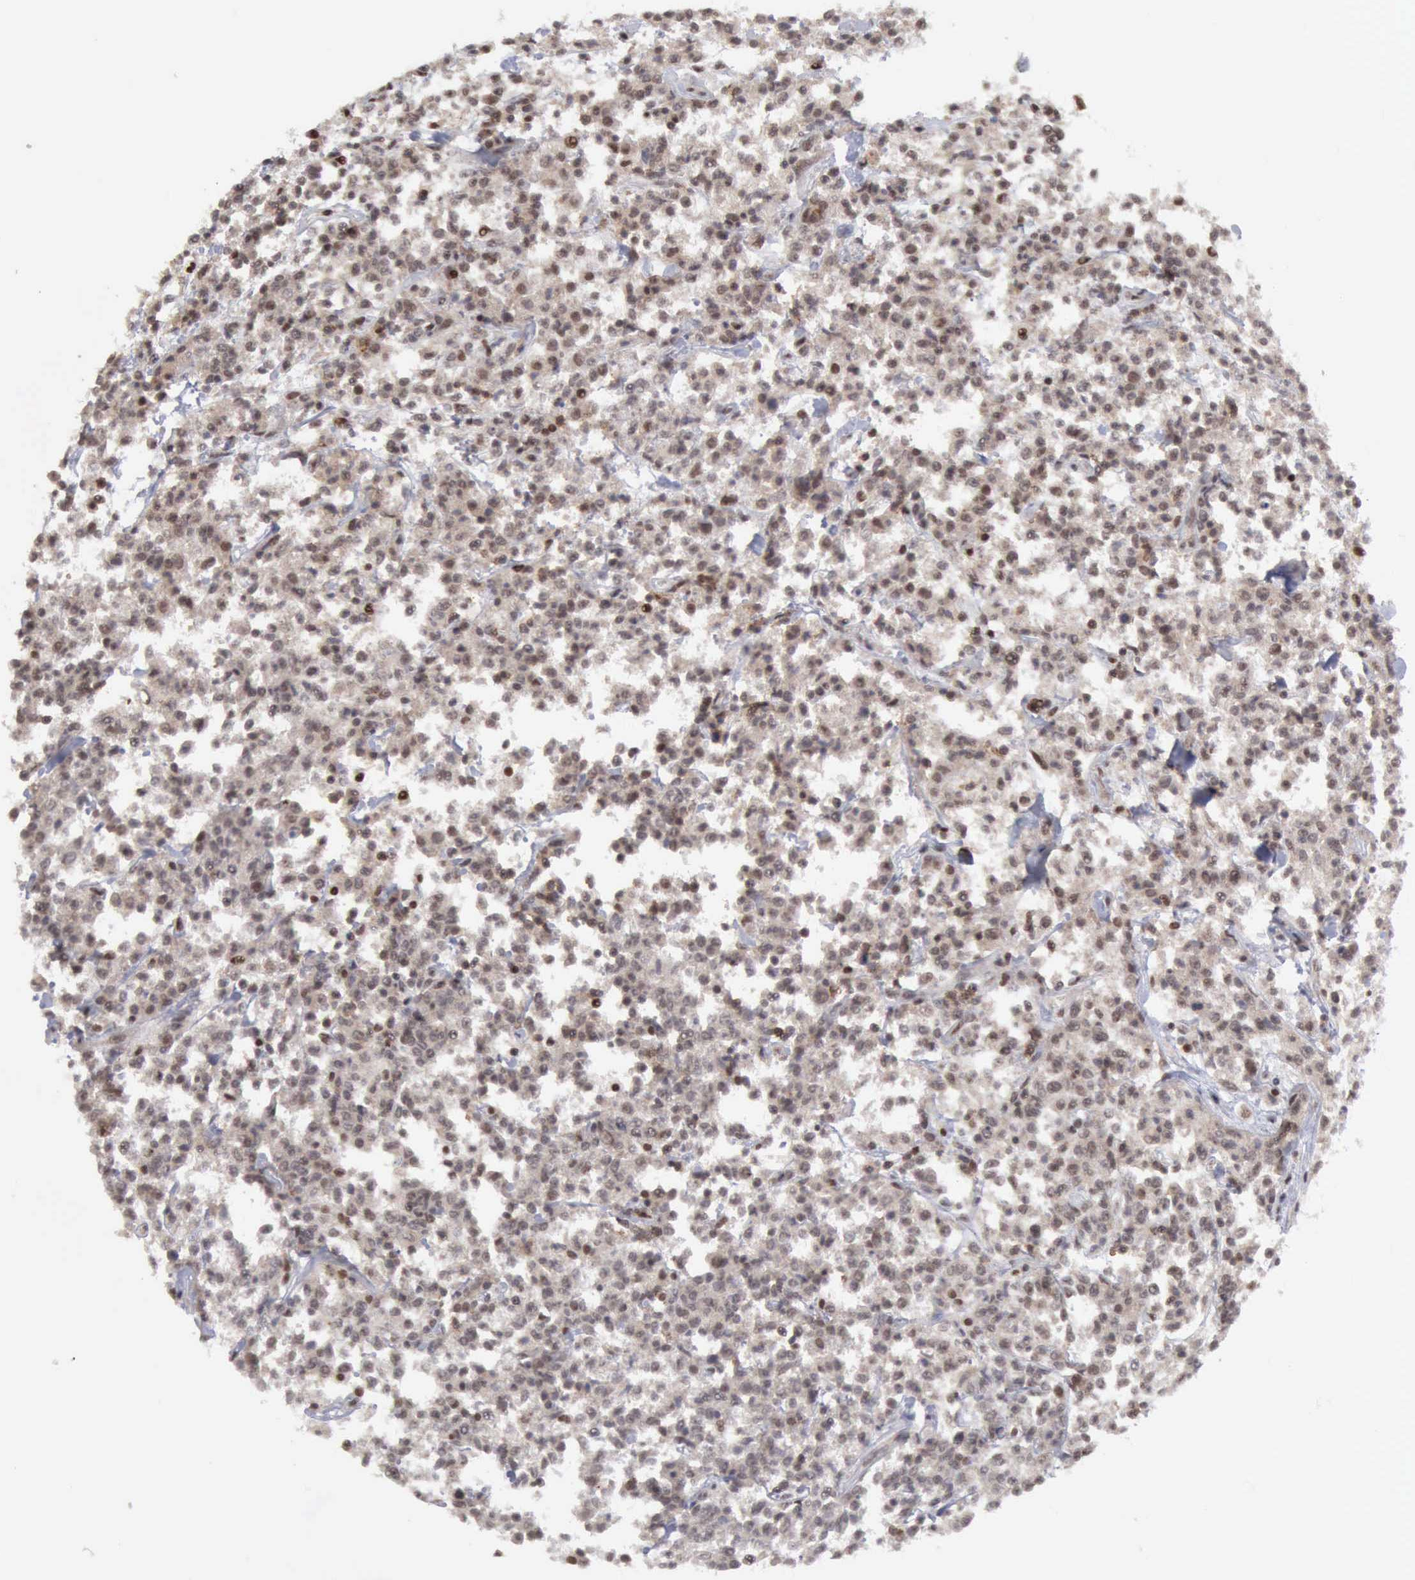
{"staining": {"intensity": "moderate", "quantity": "<25%", "location": "nuclear"}, "tissue": "lymphoma", "cell_type": "Tumor cells", "image_type": "cancer", "snomed": [{"axis": "morphology", "description": "Malignant lymphoma, non-Hodgkin's type, Low grade"}, {"axis": "topography", "description": "Small intestine"}], "caption": "Immunohistochemistry (DAB) staining of low-grade malignant lymphoma, non-Hodgkin's type exhibits moderate nuclear protein positivity in approximately <25% of tumor cells.", "gene": "CDKN2A", "patient": {"sex": "female", "age": 59}}